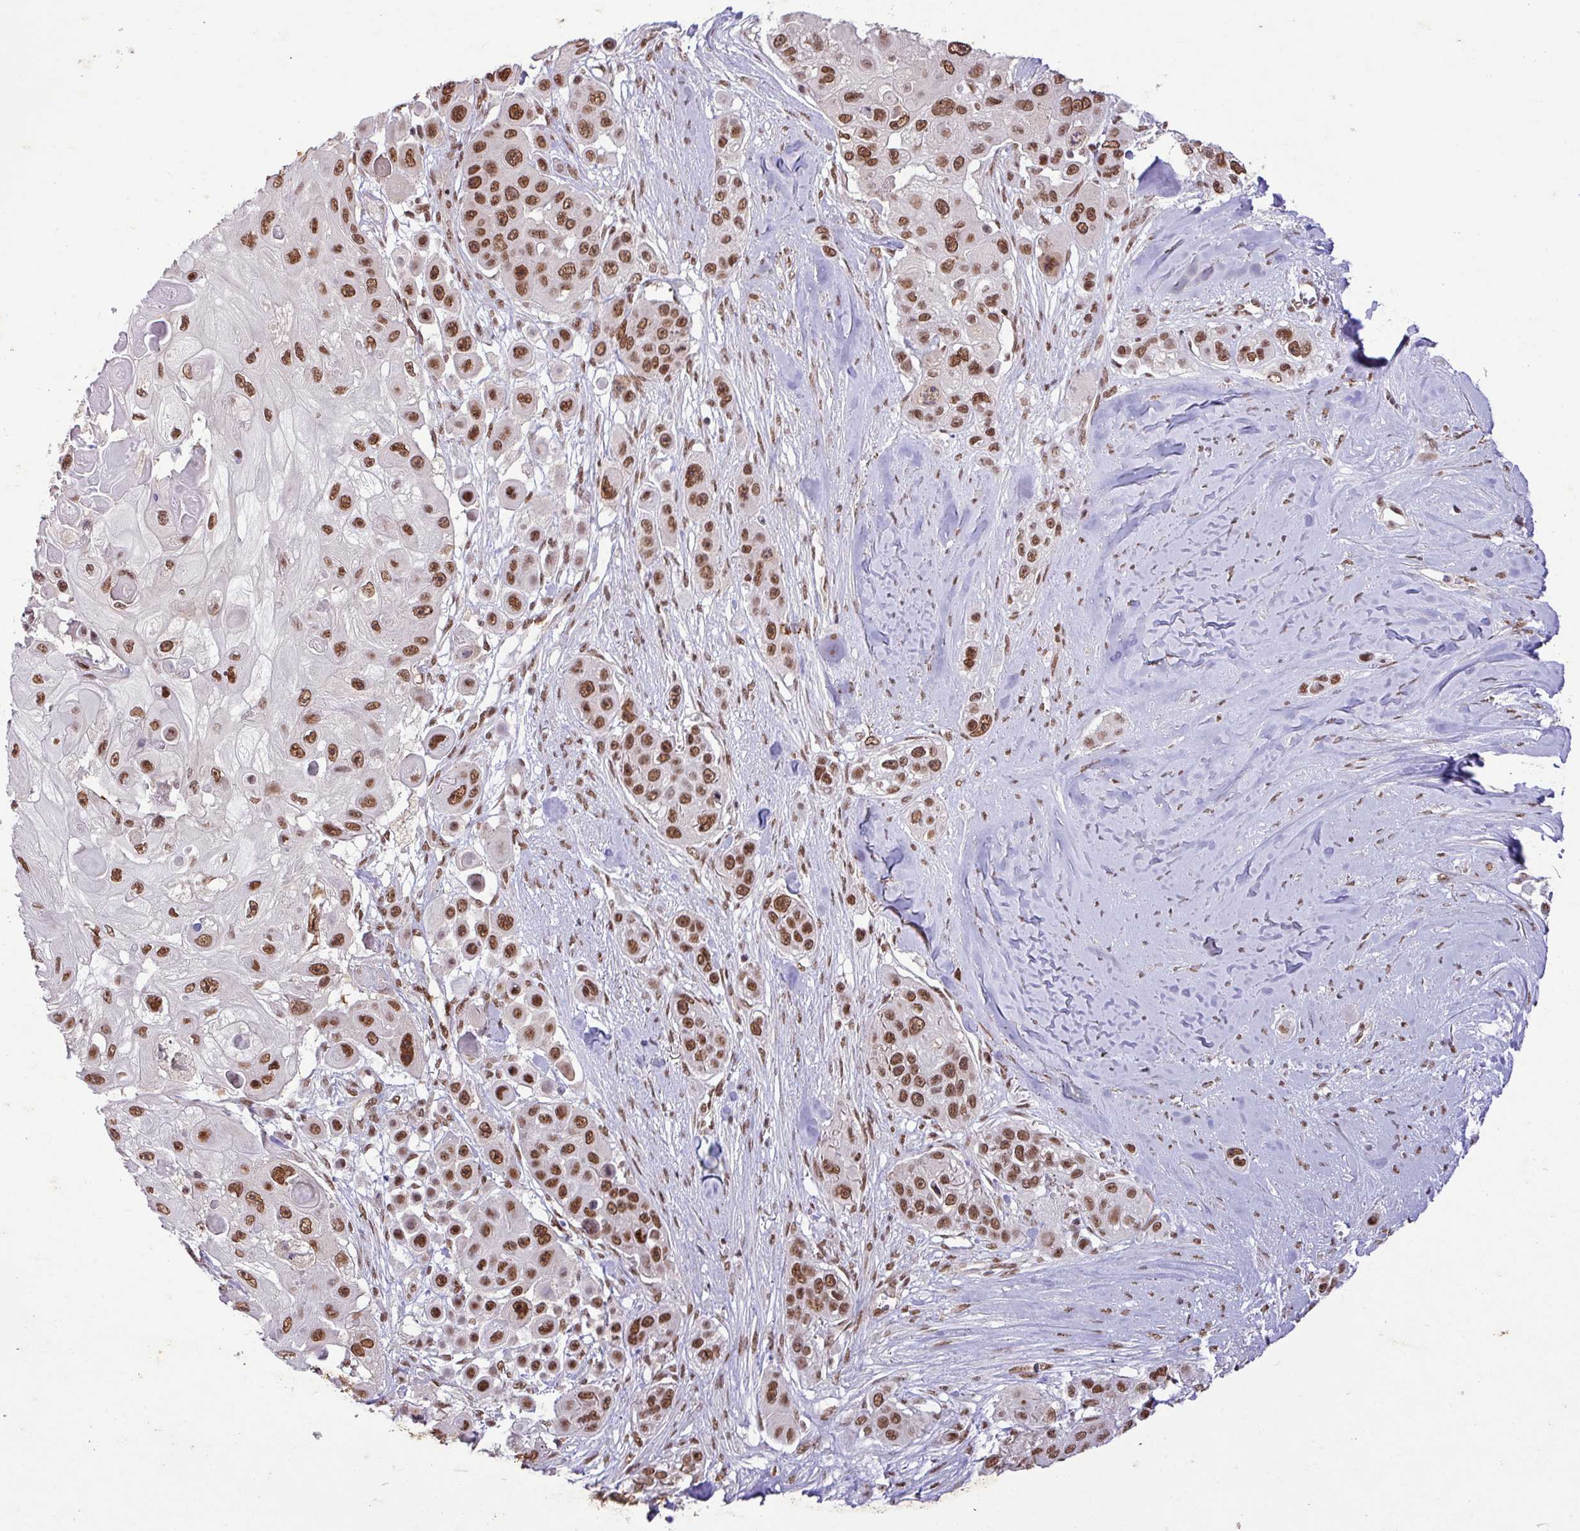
{"staining": {"intensity": "strong", "quantity": ">75%", "location": "nuclear"}, "tissue": "skin cancer", "cell_type": "Tumor cells", "image_type": "cancer", "snomed": [{"axis": "morphology", "description": "Squamous cell carcinoma, NOS"}, {"axis": "topography", "description": "Skin"}], "caption": "Skin cancer (squamous cell carcinoma) stained with DAB immunohistochemistry displays high levels of strong nuclear expression in approximately >75% of tumor cells.", "gene": "SRSF2", "patient": {"sex": "male", "age": 67}}